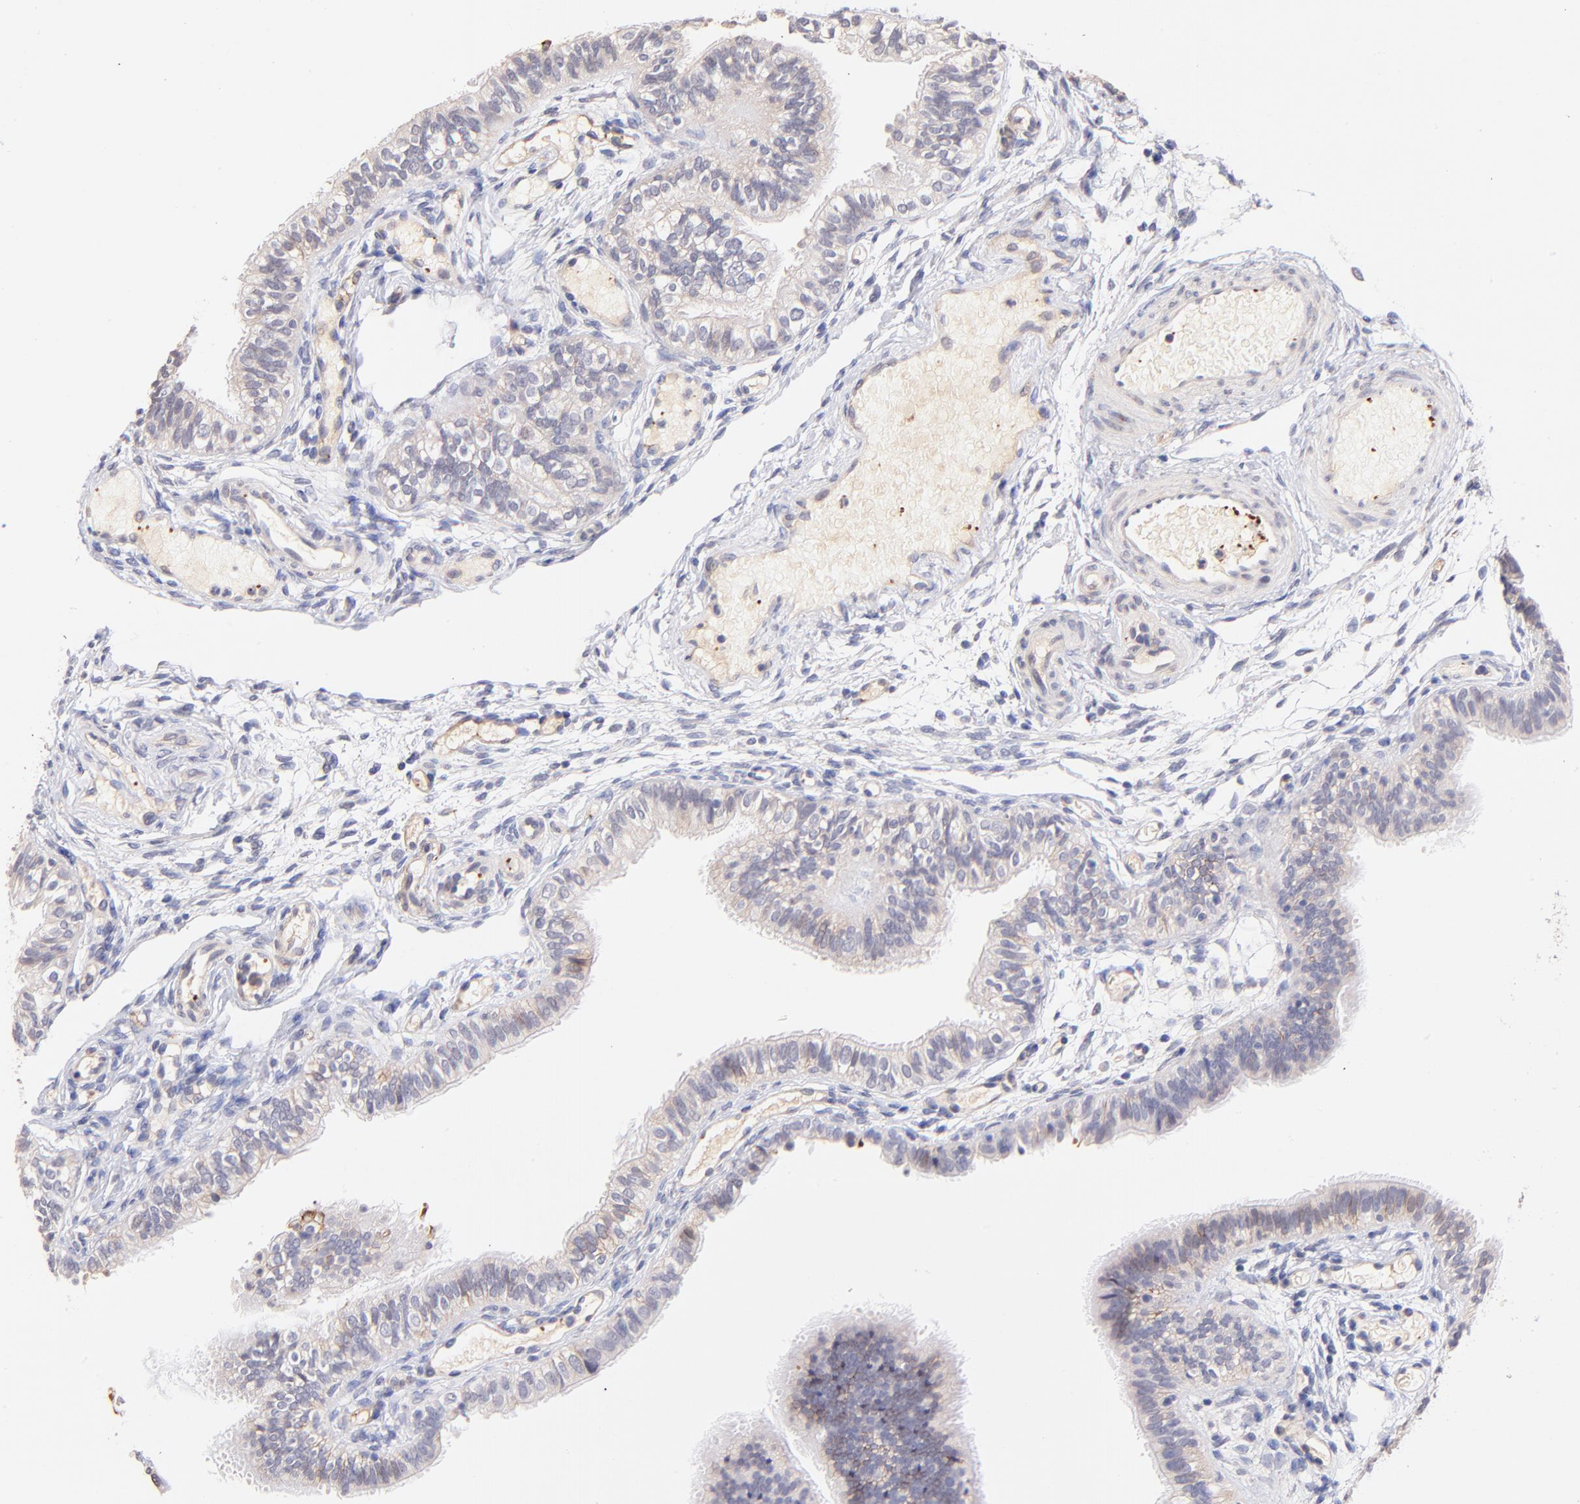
{"staining": {"intensity": "weak", "quantity": "25%-75%", "location": "cytoplasmic/membranous"}, "tissue": "fallopian tube", "cell_type": "Glandular cells", "image_type": "normal", "snomed": [{"axis": "morphology", "description": "Normal tissue, NOS"}, {"axis": "morphology", "description": "Dermoid, NOS"}, {"axis": "topography", "description": "Fallopian tube"}], "caption": "Immunohistochemistry of normal fallopian tube demonstrates low levels of weak cytoplasmic/membranous positivity in approximately 25%-75% of glandular cells. (DAB (3,3'-diaminobenzidine) IHC with brightfield microscopy, high magnification).", "gene": "SPARC", "patient": {"sex": "female", "age": 33}}